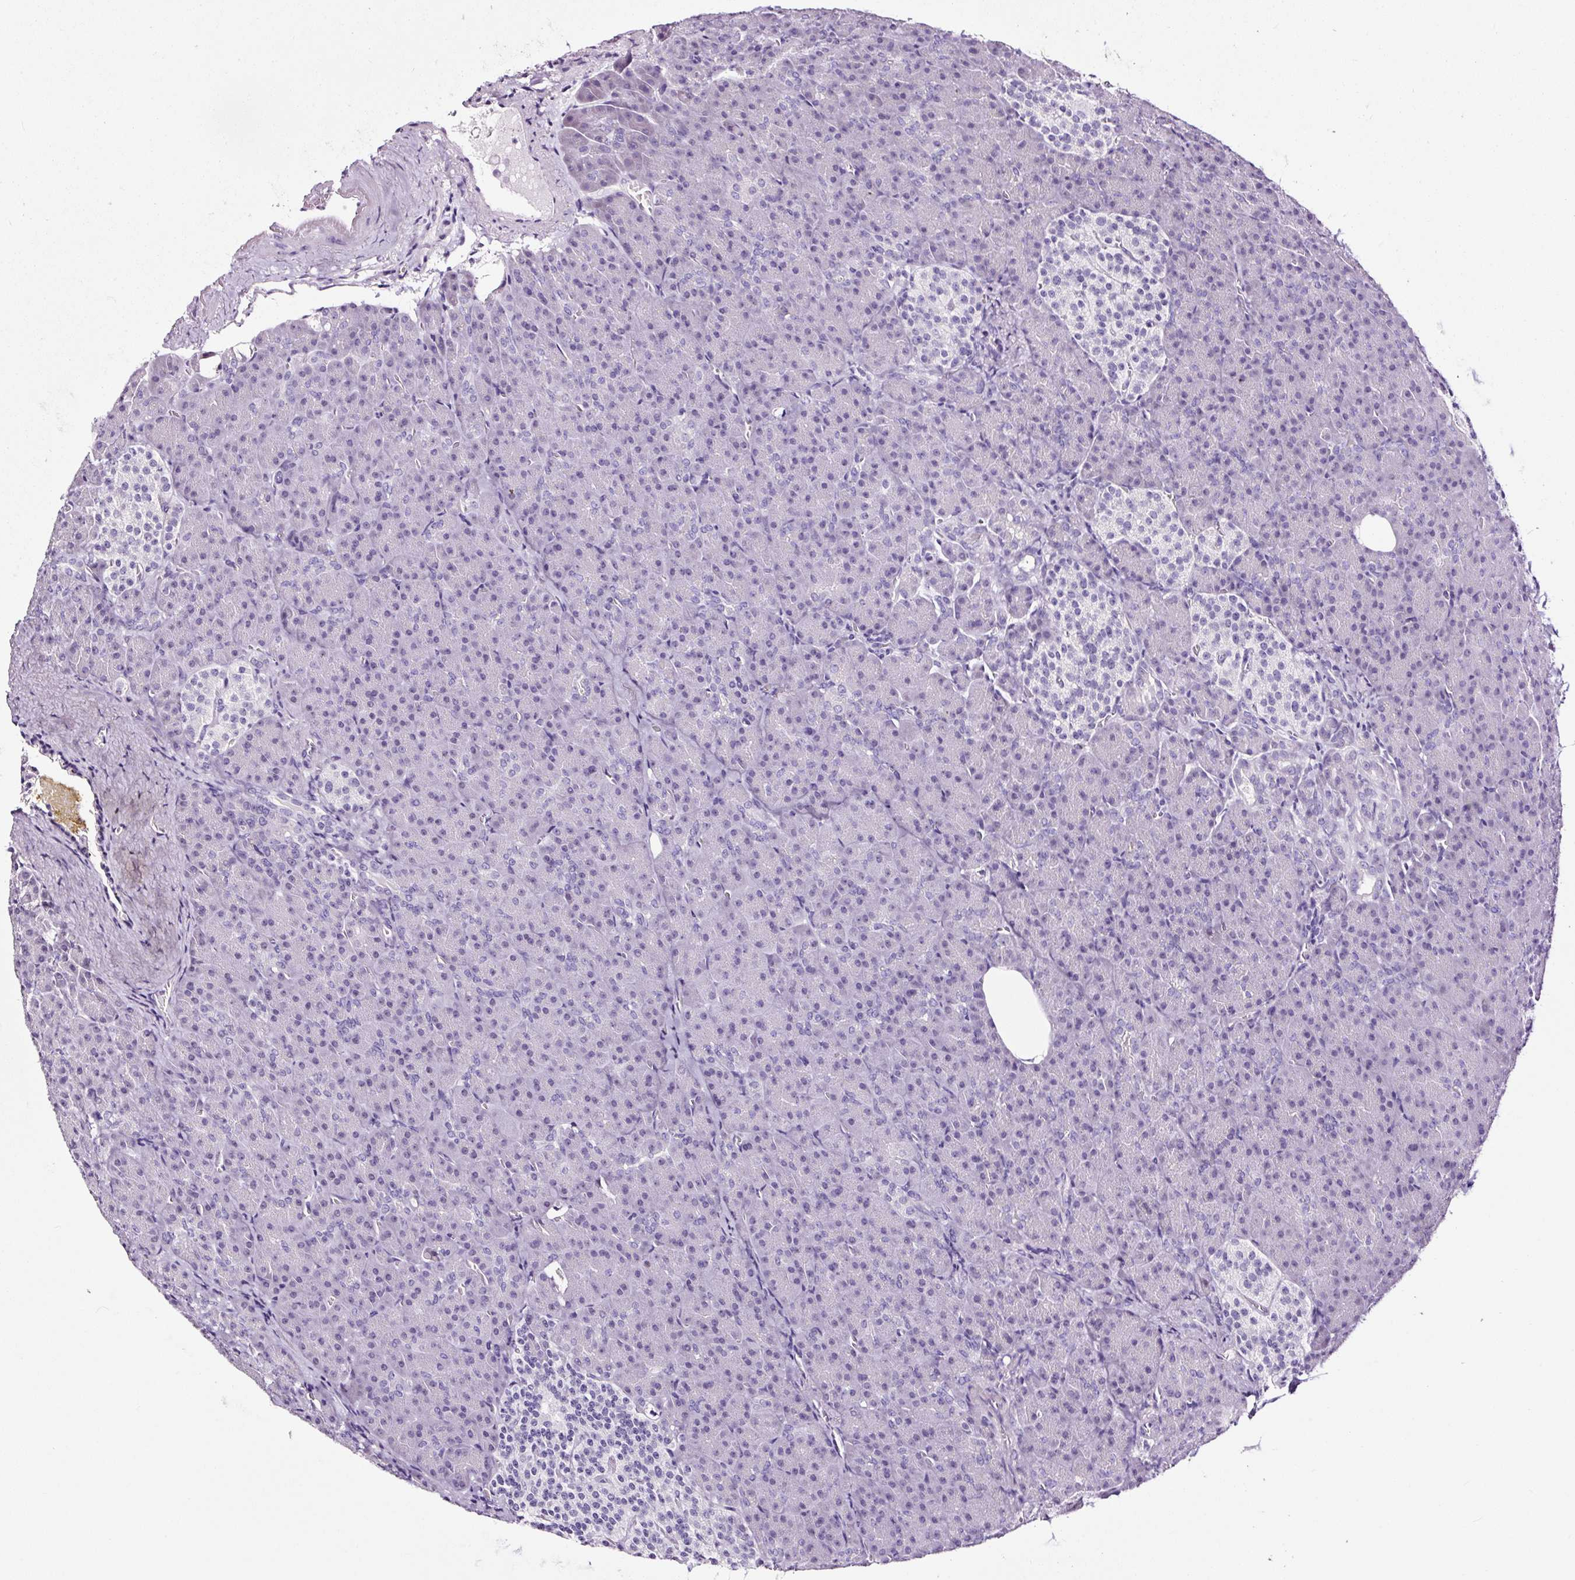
{"staining": {"intensity": "negative", "quantity": "none", "location": "none"}, "tissue": "pancreas", "cell_type": "Exocrine glandular cells", "image_type": "normal", "snomed": [{"axis": "morphology", "description": "Normal tissue, NOS"}, {"axis": "topography", "description": "Pancreas"}], "caption": "Exocrine glandular cells are negative for protein expression in normal human pancreas. Nuclei are stained in blue.", "gene": "NPHS2", "patient": {"sex": "female", "age": 74}}